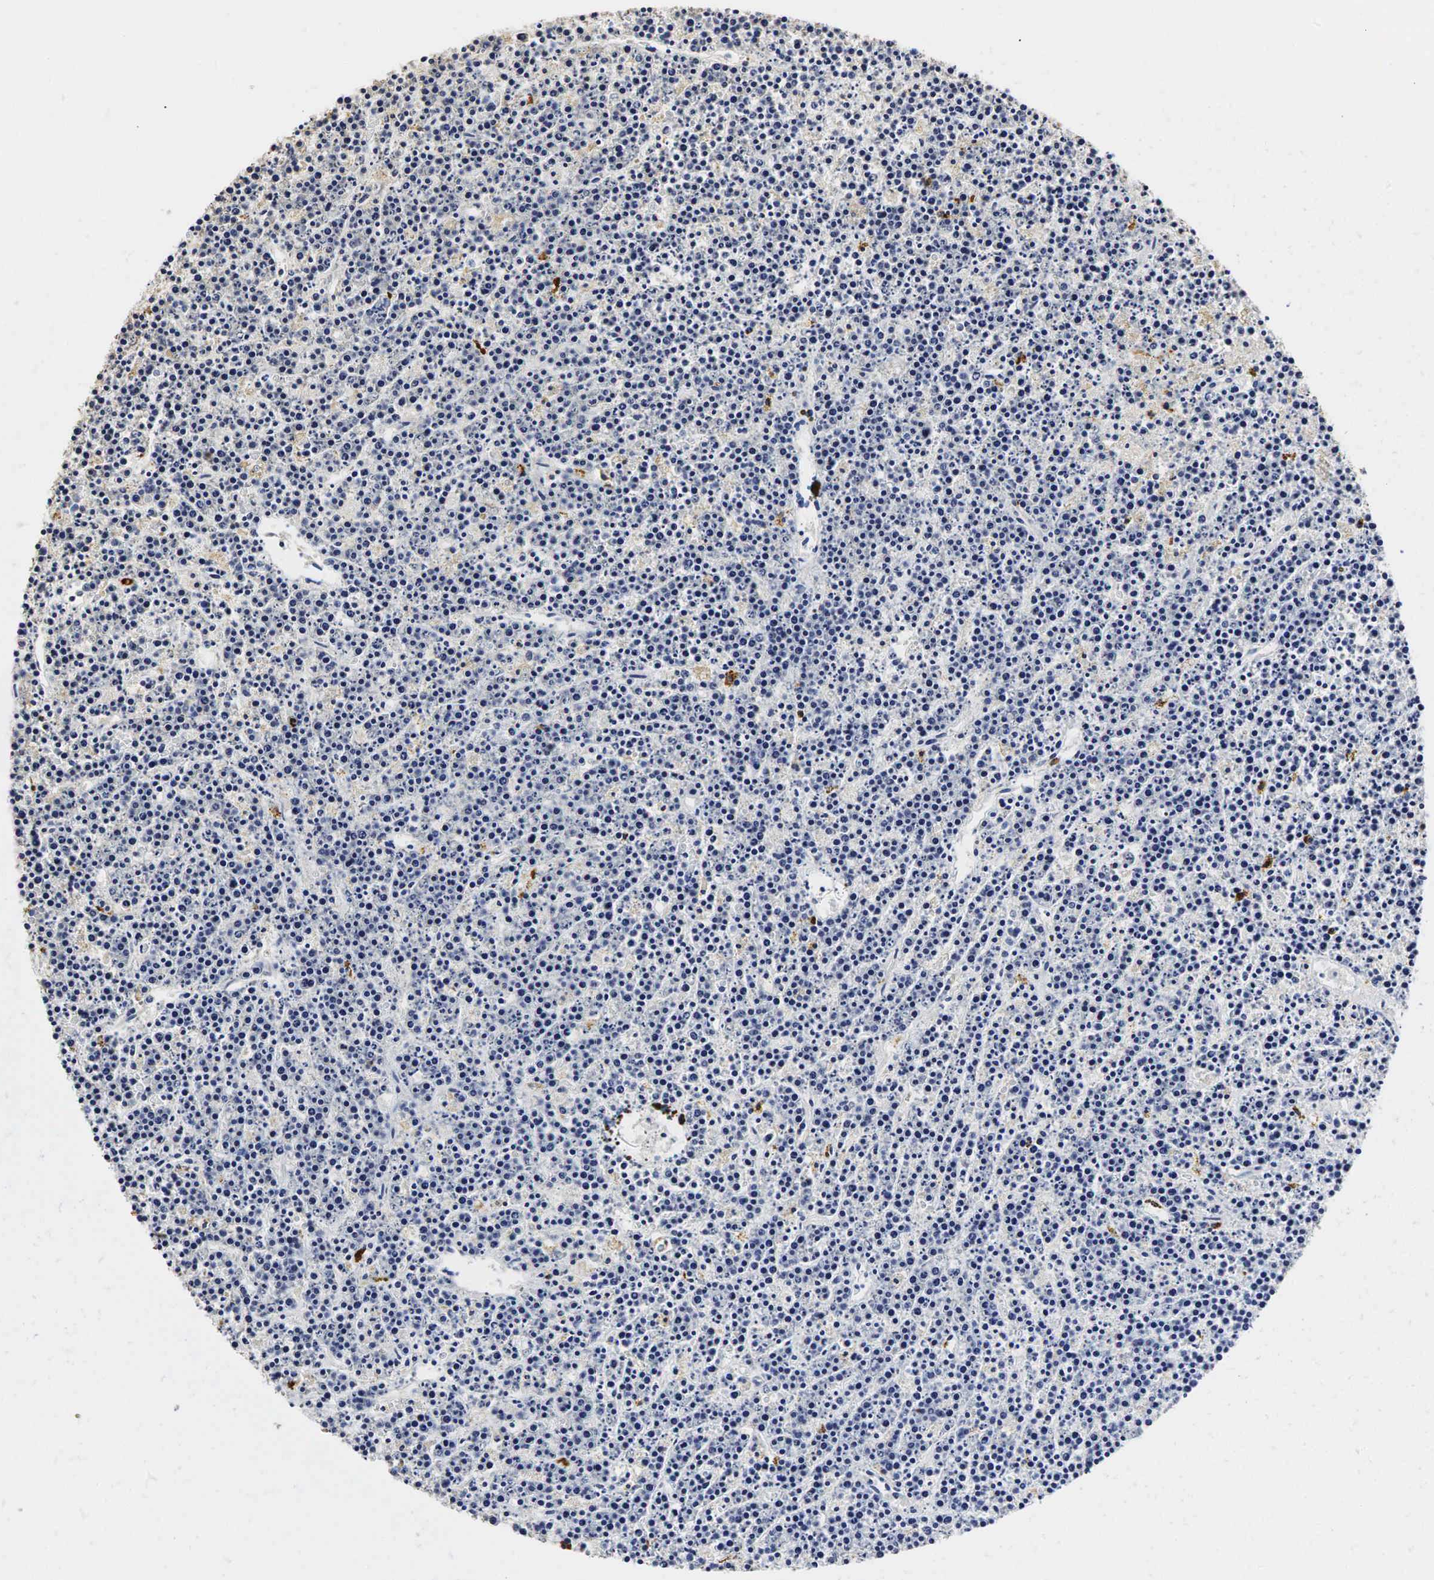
{"staining": {"intensity": "negative", "quantity": "none", "location": "none"}, "tissue": "lymphoma", "cell_type": "Tumor cells", "image_type": "cancer", "snomed": [{"axis": "morphology", "description": "Malignant lymphoma, non-Hodgkin's type, High grade"}, {"axis": "topography", "description": "Ovary"}], "caption": "Image shows no protein staining in tumor cells of lymphoma tissue.", "gene": "LYZ", "patient": {"sex": "female", "age": 56}}